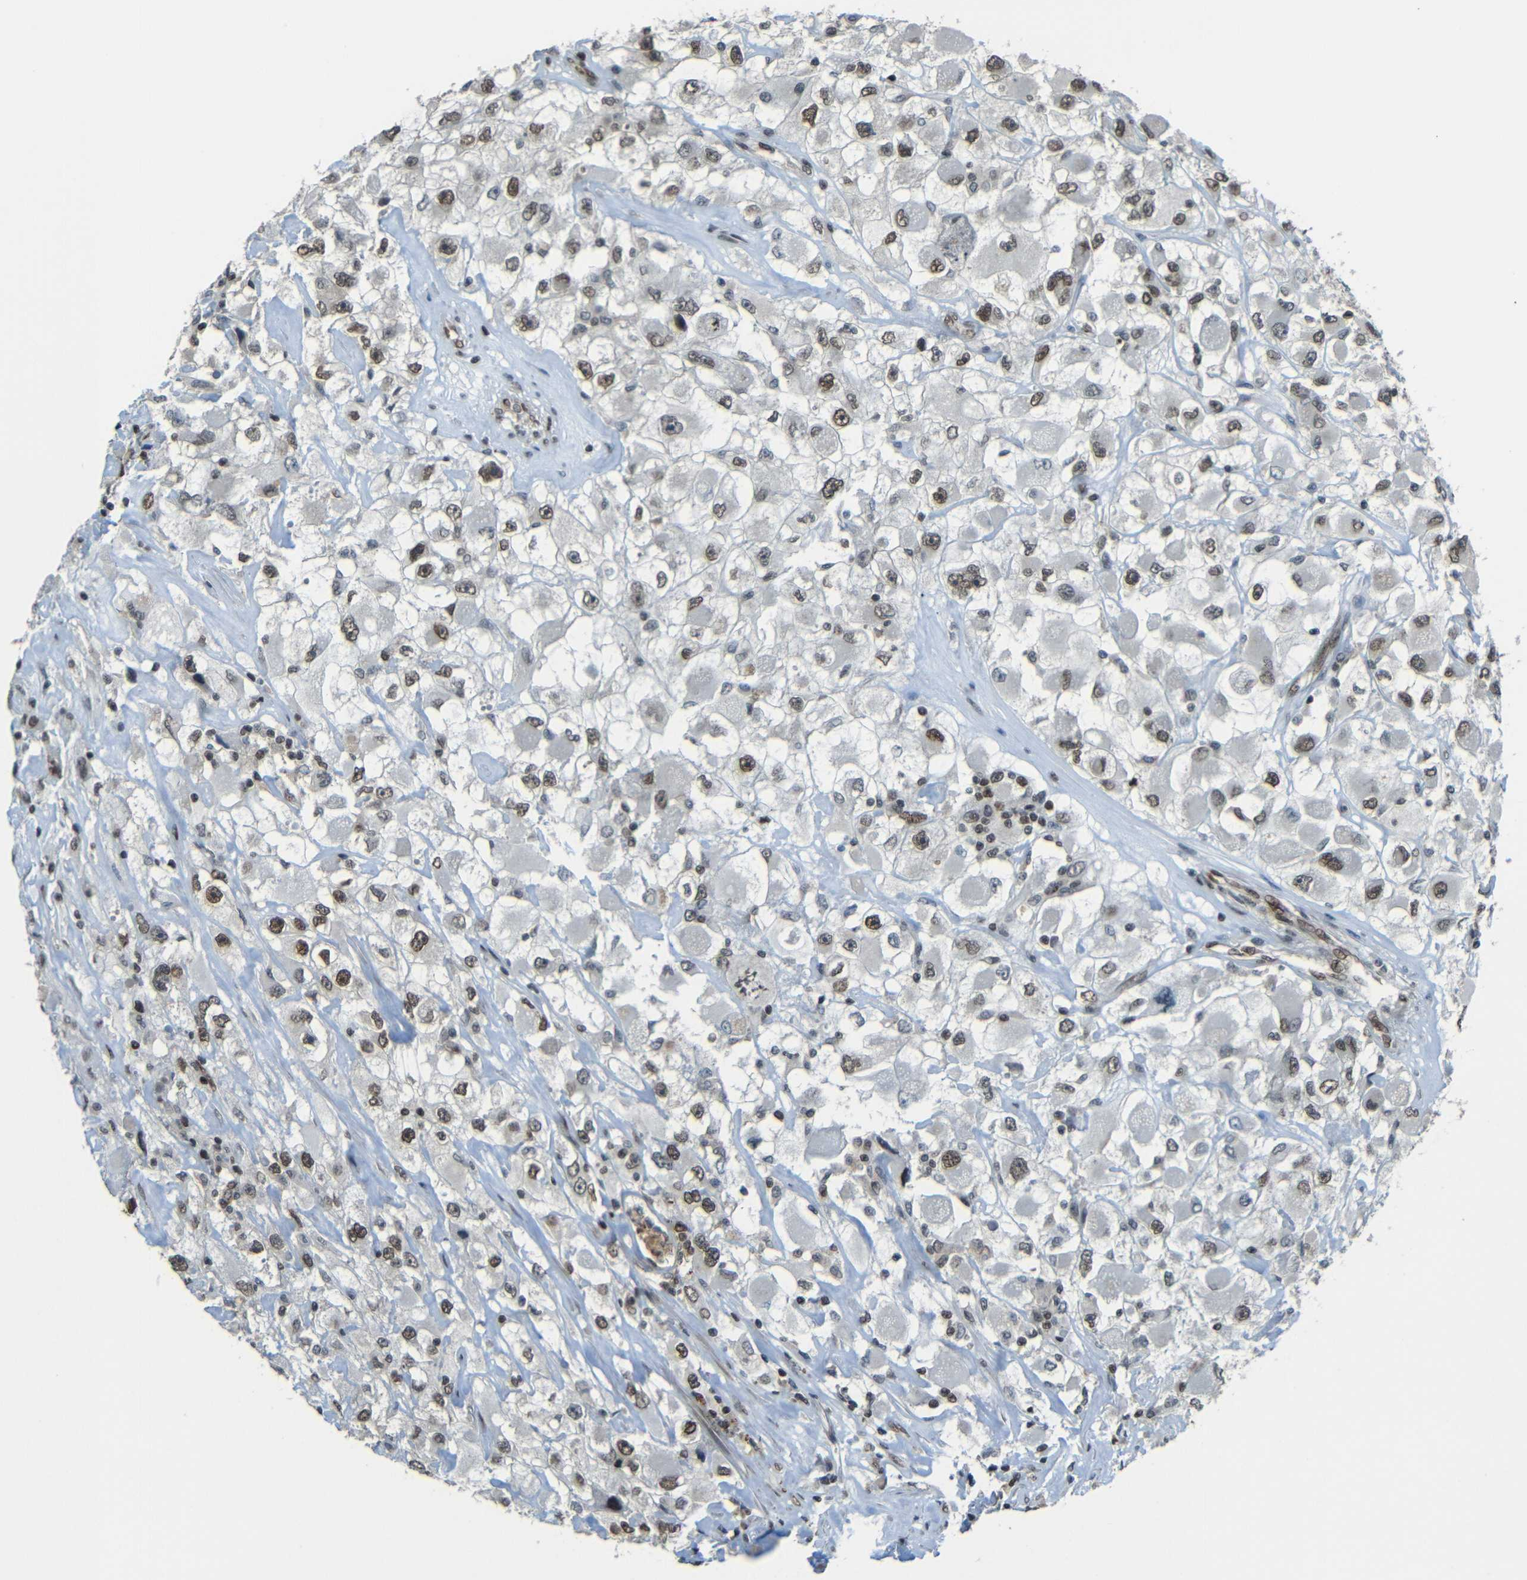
{"staining": {"intensity": "moderate", "quantity": ">75%", "location": "nuclear"}, "tissue": "renal cancer", "cell_type": "Tumor cells", "image_type": "cancer", "snomed": [{"axis": "morphology", "description": "Adenocarcinoma, NOS"}, {"axis": "topography", "description": "Kidney"}], "caption": "Renal adenocarcinoma stained for a protein shows moderate nuclear positivity in tumor cells. The staining is performed using DAB brown chromogen to label protein expression. The nuclei are counter-stained blue using hematoxylin.", "gene": "PSIP1", "patient": {"sex": "female", "age": 52}}